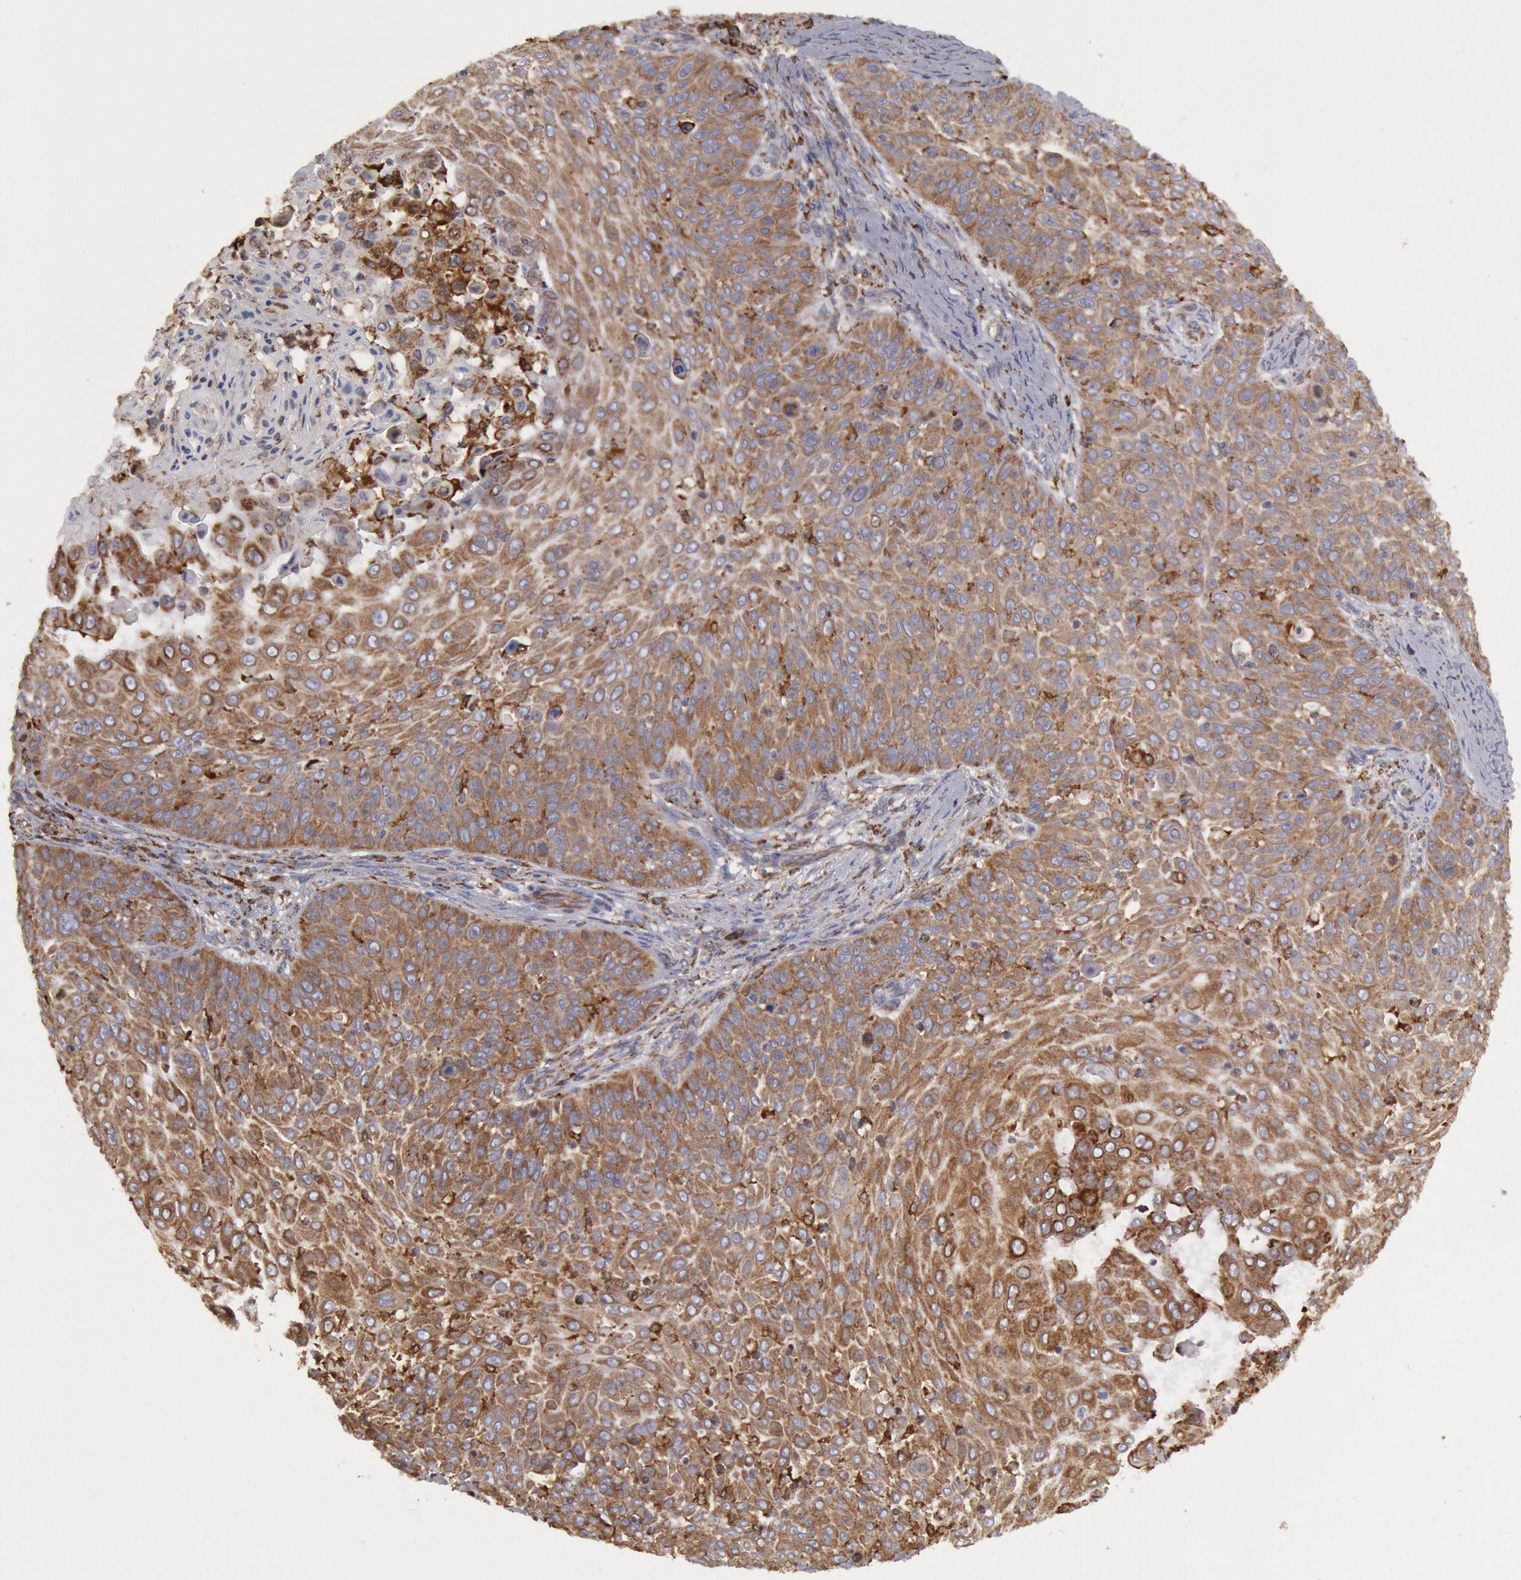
{"staining": {"intensity": "moderate", "quantity": ">75%", "location": "cytoplasmic/membranous"}, "tissue": "skin cancer", "cell_type": "Tumor cells", "image_type": "cancer", "snomed": [{"axis": "morphology", "description": "Squamous cell carcinoma, NOS"}, {"axis": "topography", "description": "Skin"}], "caption": "IHC staining of skin cancer, which exhibits medium levels of moderate cytoplasmic/membranous staining in approximately >75% of tumor cells indicating moderate cytoplasmic/membranous protein expression. The staining was performed using DAB (brown) for protein detection and nuclei were counterstained in hematoxylin (blue).", "gene": "ERP44", "patient": {"sex": "male", "age": 82}}